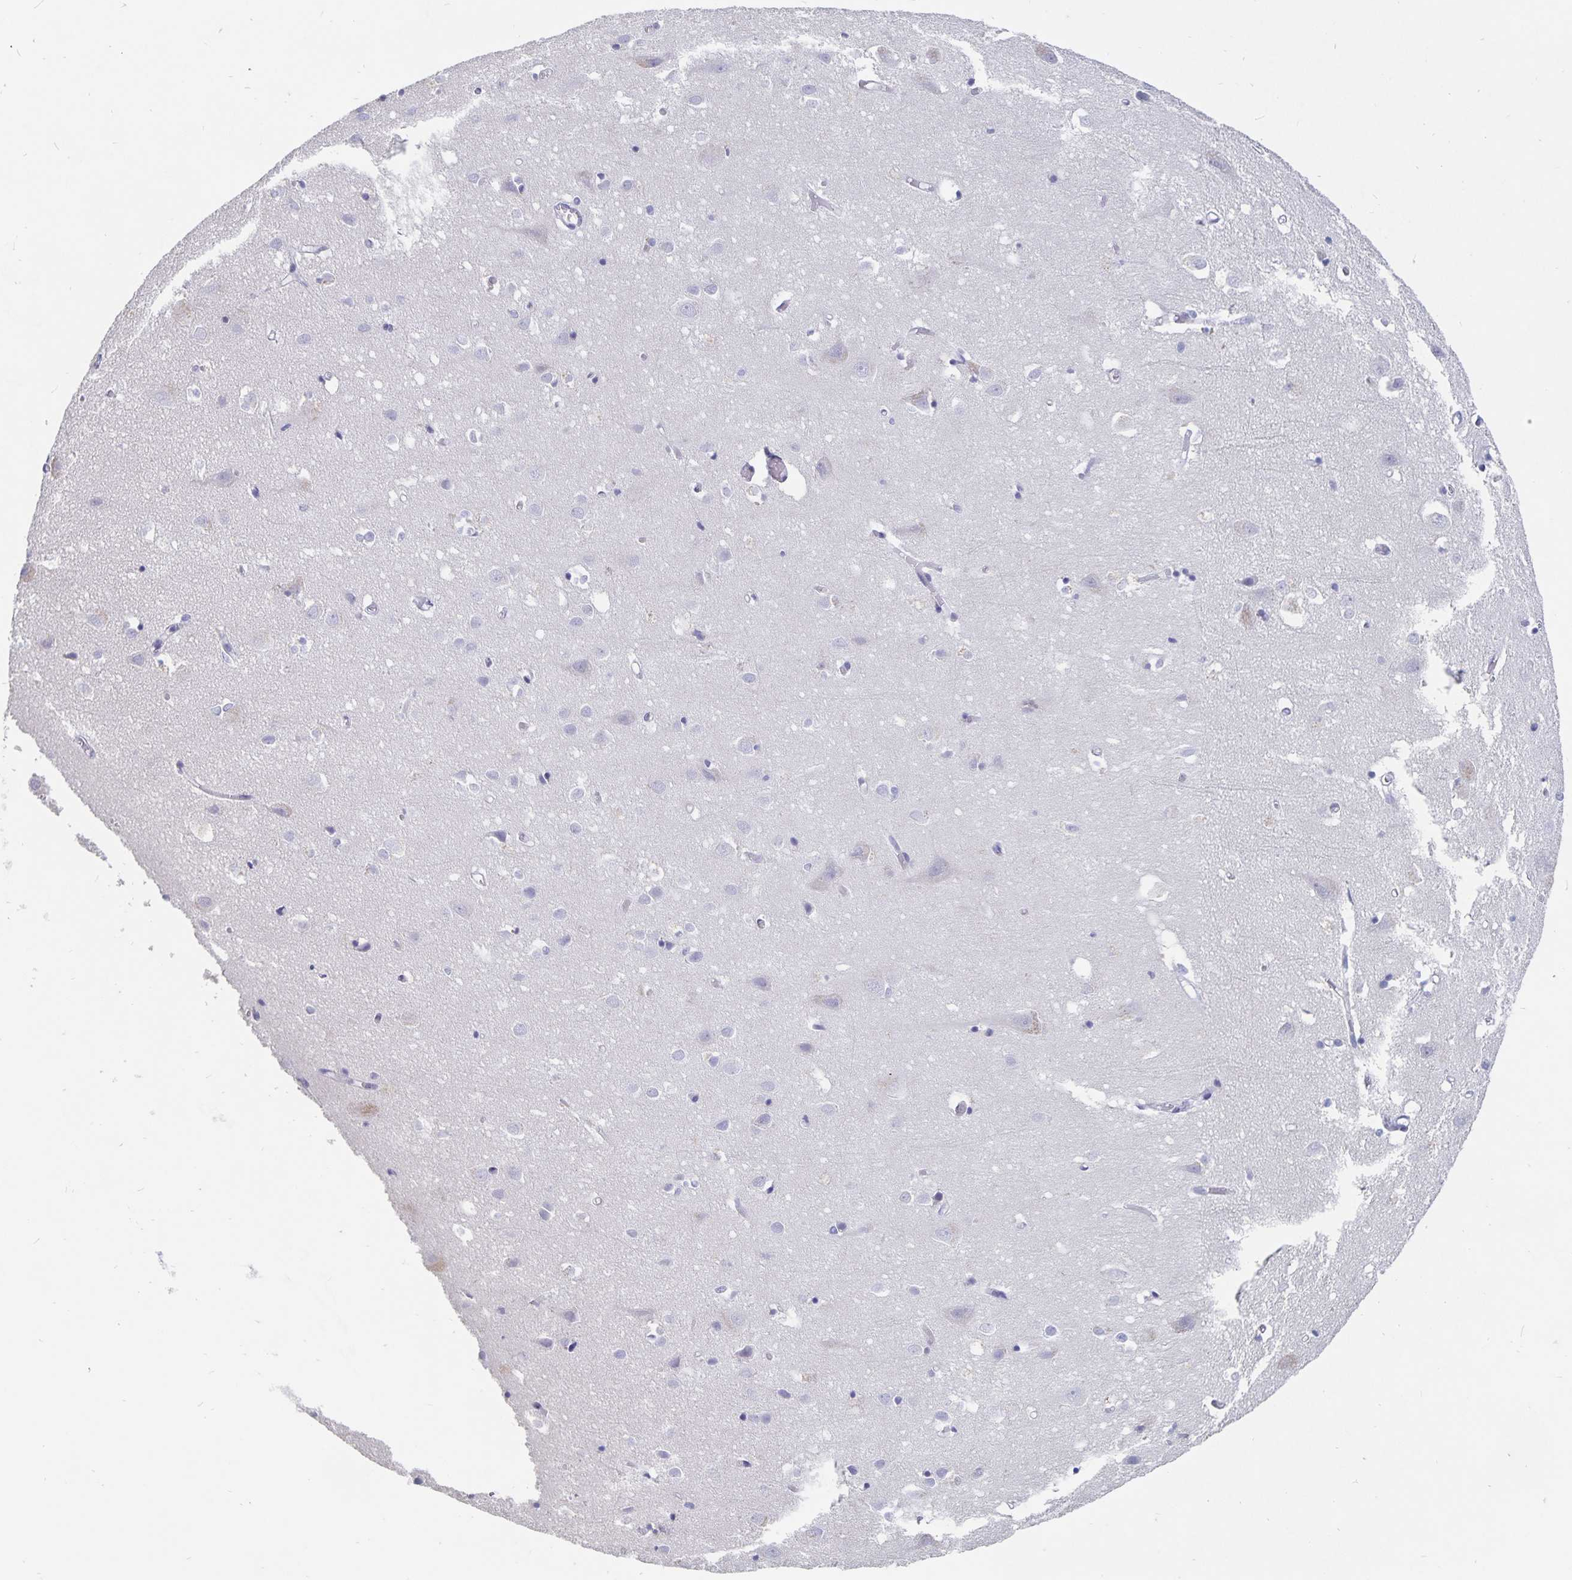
{"staining": {"intensity": "negative", "quantity": "none", "location": "none"}, "tissue": "cerebral cortex", "cell_type": "Endothelial cells", "image_type": "normal", "snomed": [{"axis": "morphology", "description": "Normal tissue, NOS"}, {"axis": "topography", "description": "Cerebral cortex"}], "caption": "Protein analysis of normal cerebral cortex shows no significant expression in endothelial cells. Brightfield microscopy of immunohistochemistry (IHC) stained with DAB (brown) and hematoxylin (blue), captured at high magnification.", "gene": "SMOC1", "patient": {"sex": "male", "age": 70}}